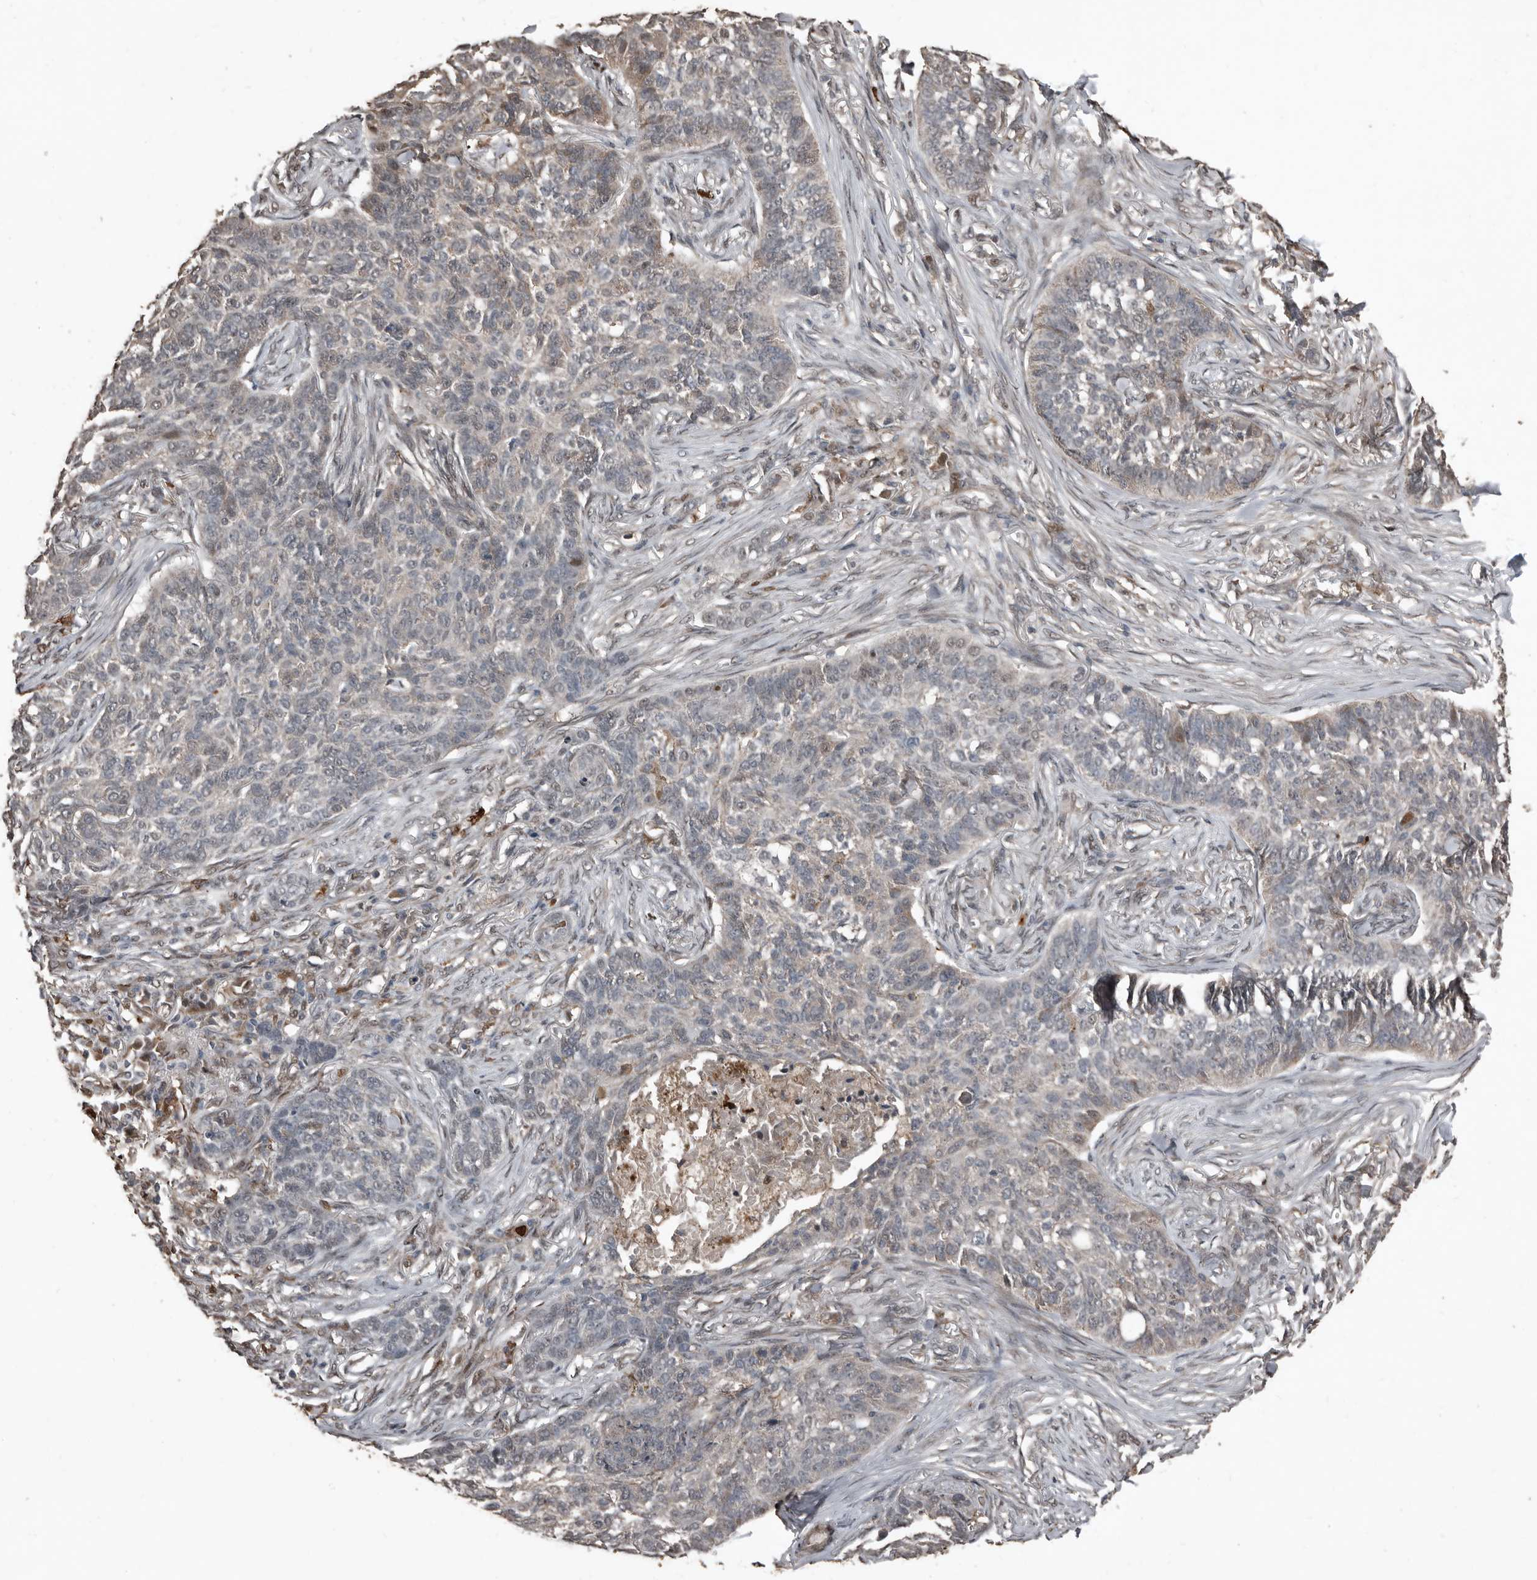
{"staining": {"intensity": "moderate", "quantity": "<25%", "location": "cytoplasmic/membranous"}, "tissue": "skin cancer", "cell_type": "Tumor cells", "image_type": "cancer", "snomed": [{"axis": "morphology", "description": "Basal cell carcinoma"}, {"axis": "topography", "description": "Skin"}], "caption": "A histopathology image of human basal cell carcinoma (skin) stained for a protein displays moderate cytoplasmic/membranous brown staining in tumor cells.", "gene": "FSBP", "patient": {"sex": "male", "age": 85}}